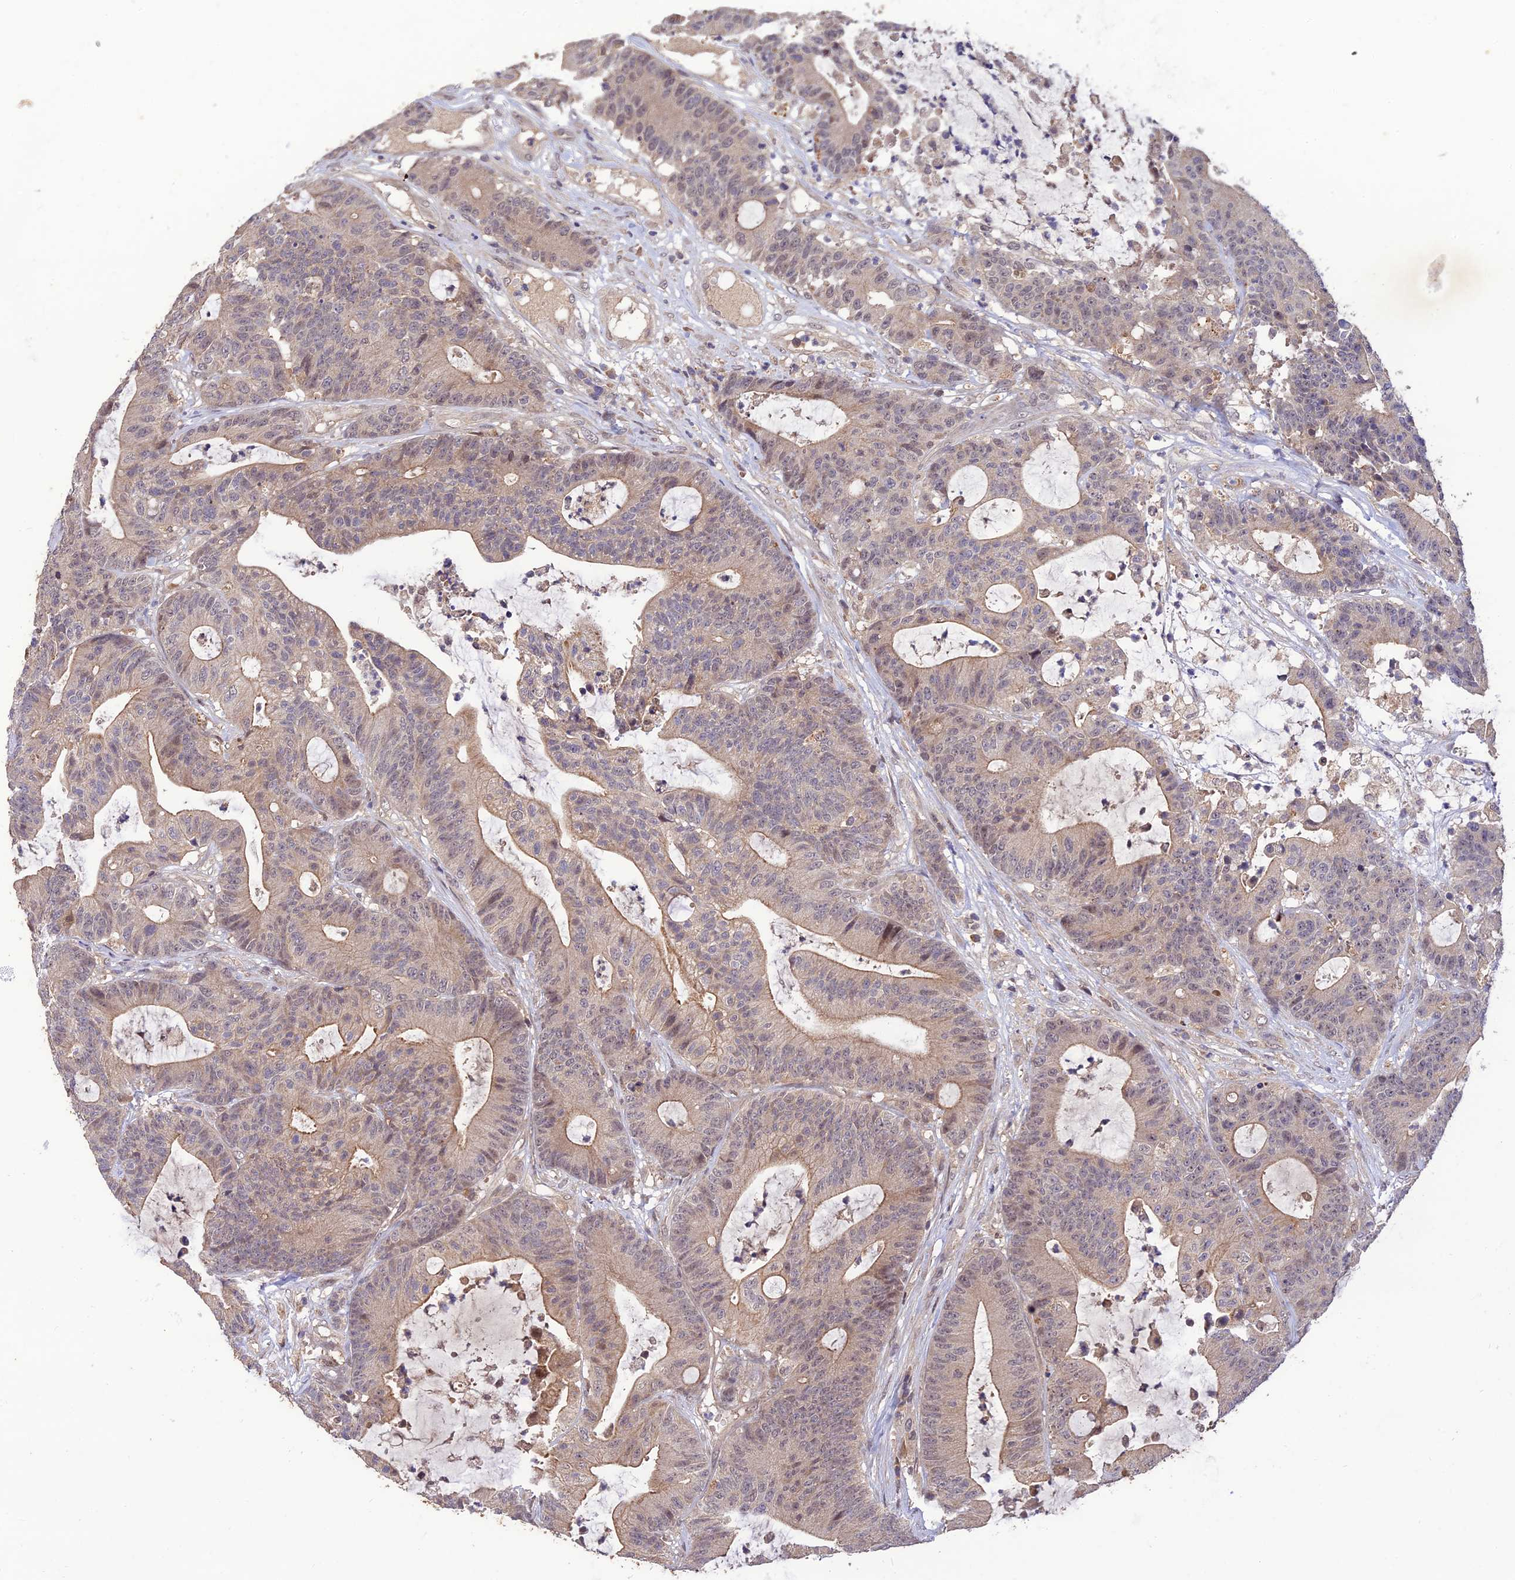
{"staining": {"intensity": "weak", "quantity": "<25%", "location": "cytoplasmic/membranous"}, "tissue": "colorectal cancer", "cell_type": "Tumor cells", "image_type": "cancer", "snomed": [{"axis": "morphology", "description": "Adenocarcinoma, NOS"}, {"axis": "topography", "description": "Colon"}], "caption": "Image shows no protein staining in tumor cells of colorectal adenocarcinoma tissue.", "gene": "REV1", "patient": {"sex": "female", "age": 84}}